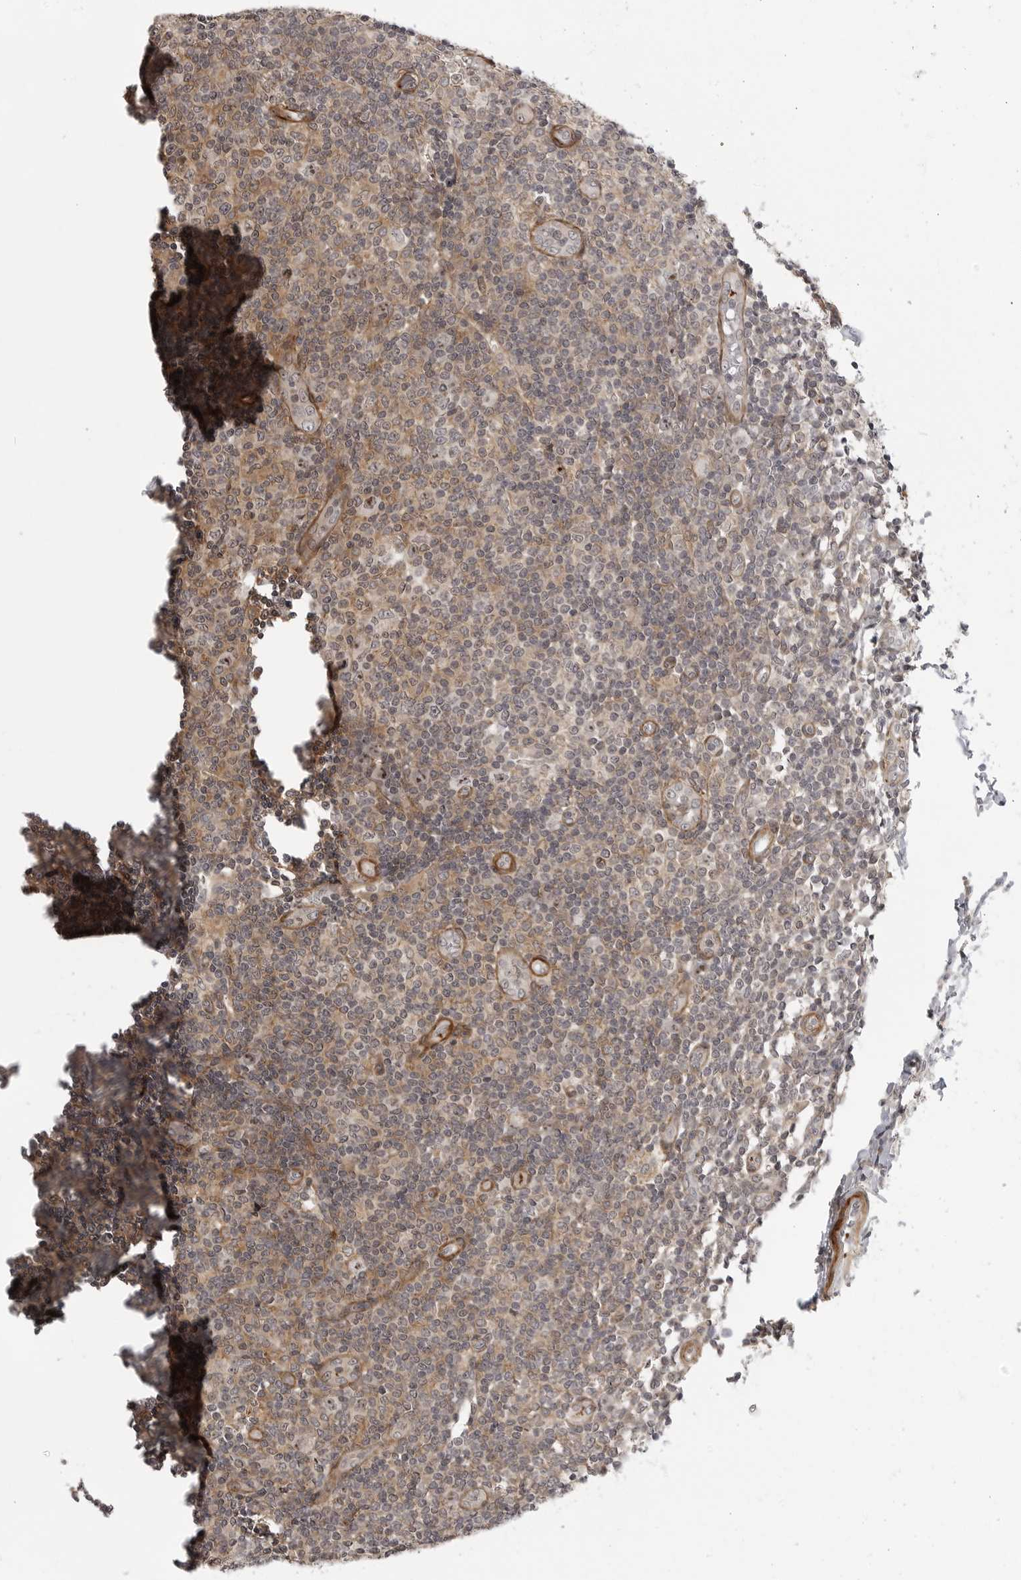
{"staining": {"intensity": "weak", "quantity": ">75%", "location": "cytoplasmic/membranous,nuclear"}, "tissue": "tonsil", "cell_type": "Germinal center cells", "image_type": "normal", "snomed": [{"axis": "morphology", "description": "Normal tissue, NOS"}, {"axis": "topography", "description": "Tonsil"}], "caption": "The photomicrograph demonstrates staining of benign tonsil, revealing weak cytoplasmic/membranous,nuclear protein staining (brown color) within germinal center cells.", "gene": "TUT4", "patient": {"sex": "female", "age": 19}}